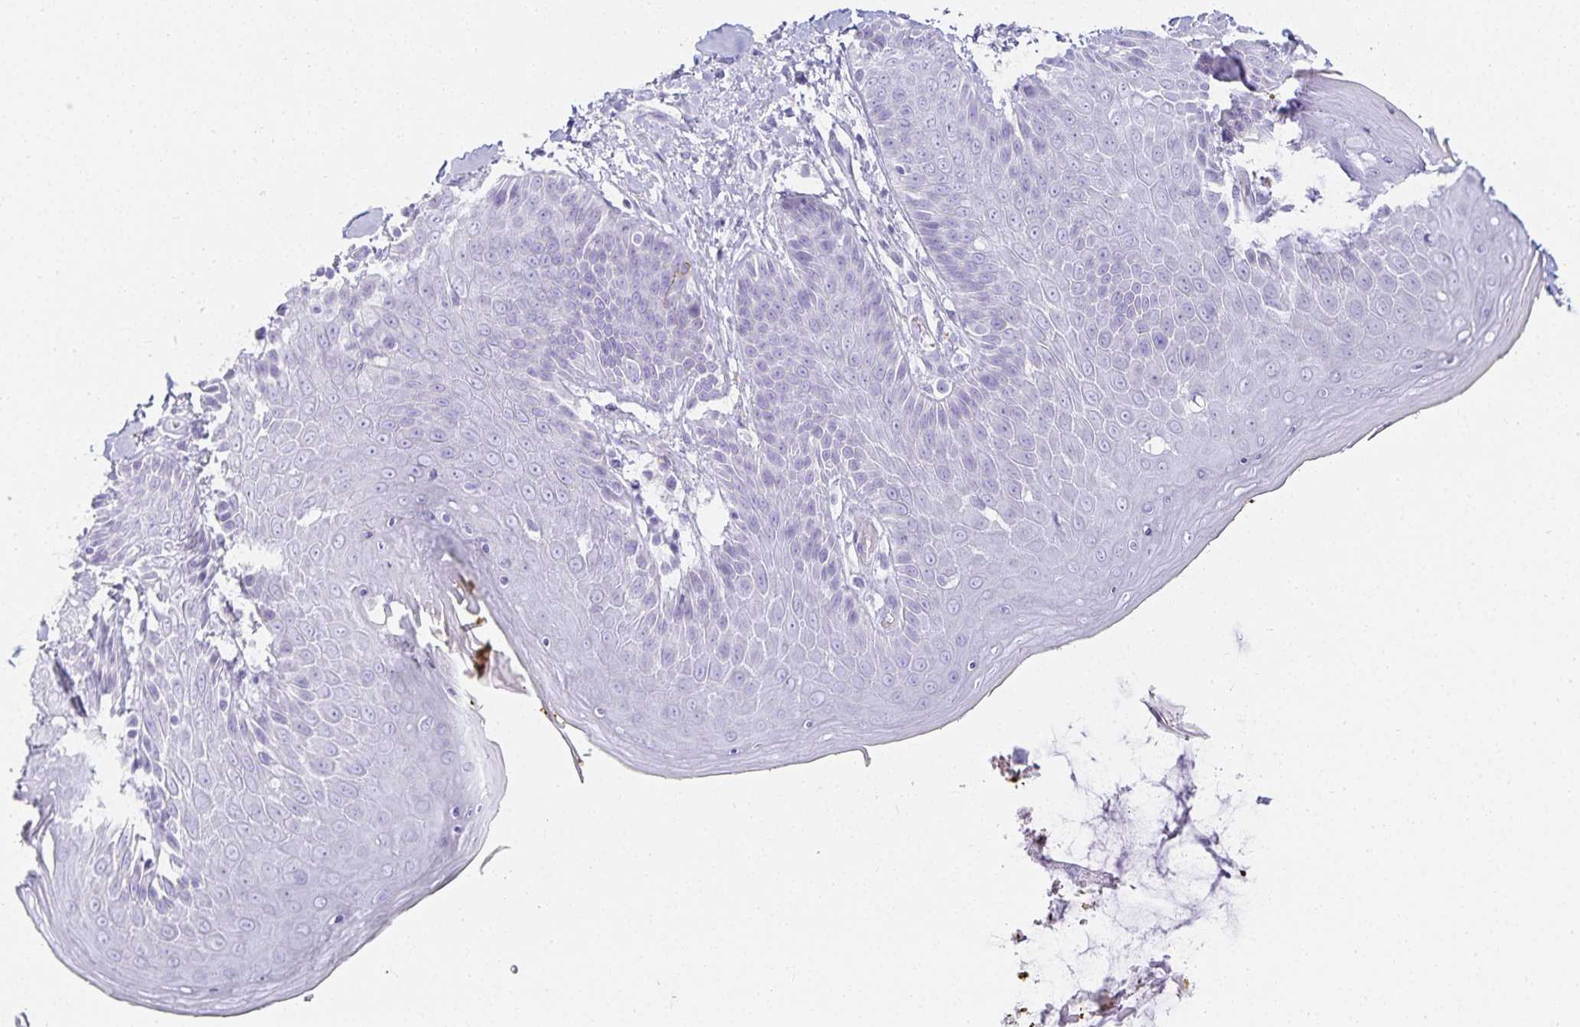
{"staining": {"intensity": "negative", "quantity": "none", "location": "none"}, "tissue": "skin", "cell_type": "Epidermal cells", "image_type": "normal", "snomed": [{"axis": "morphology", "description": "Normal tissue, NOS"}, {"axis": "topography", "description": "Anal"}, {"axis": "topography", "description": "Peripheral nerve tissue"}], "caption": "A micrograph of skin stained for a protein exhibits no brown staining in epidermal cells. (DAB immunohistochemistry (IHC) with hematoxylin counter stain).", "gene": "GP2", "patient": {"sex": "male", "age": 51}}